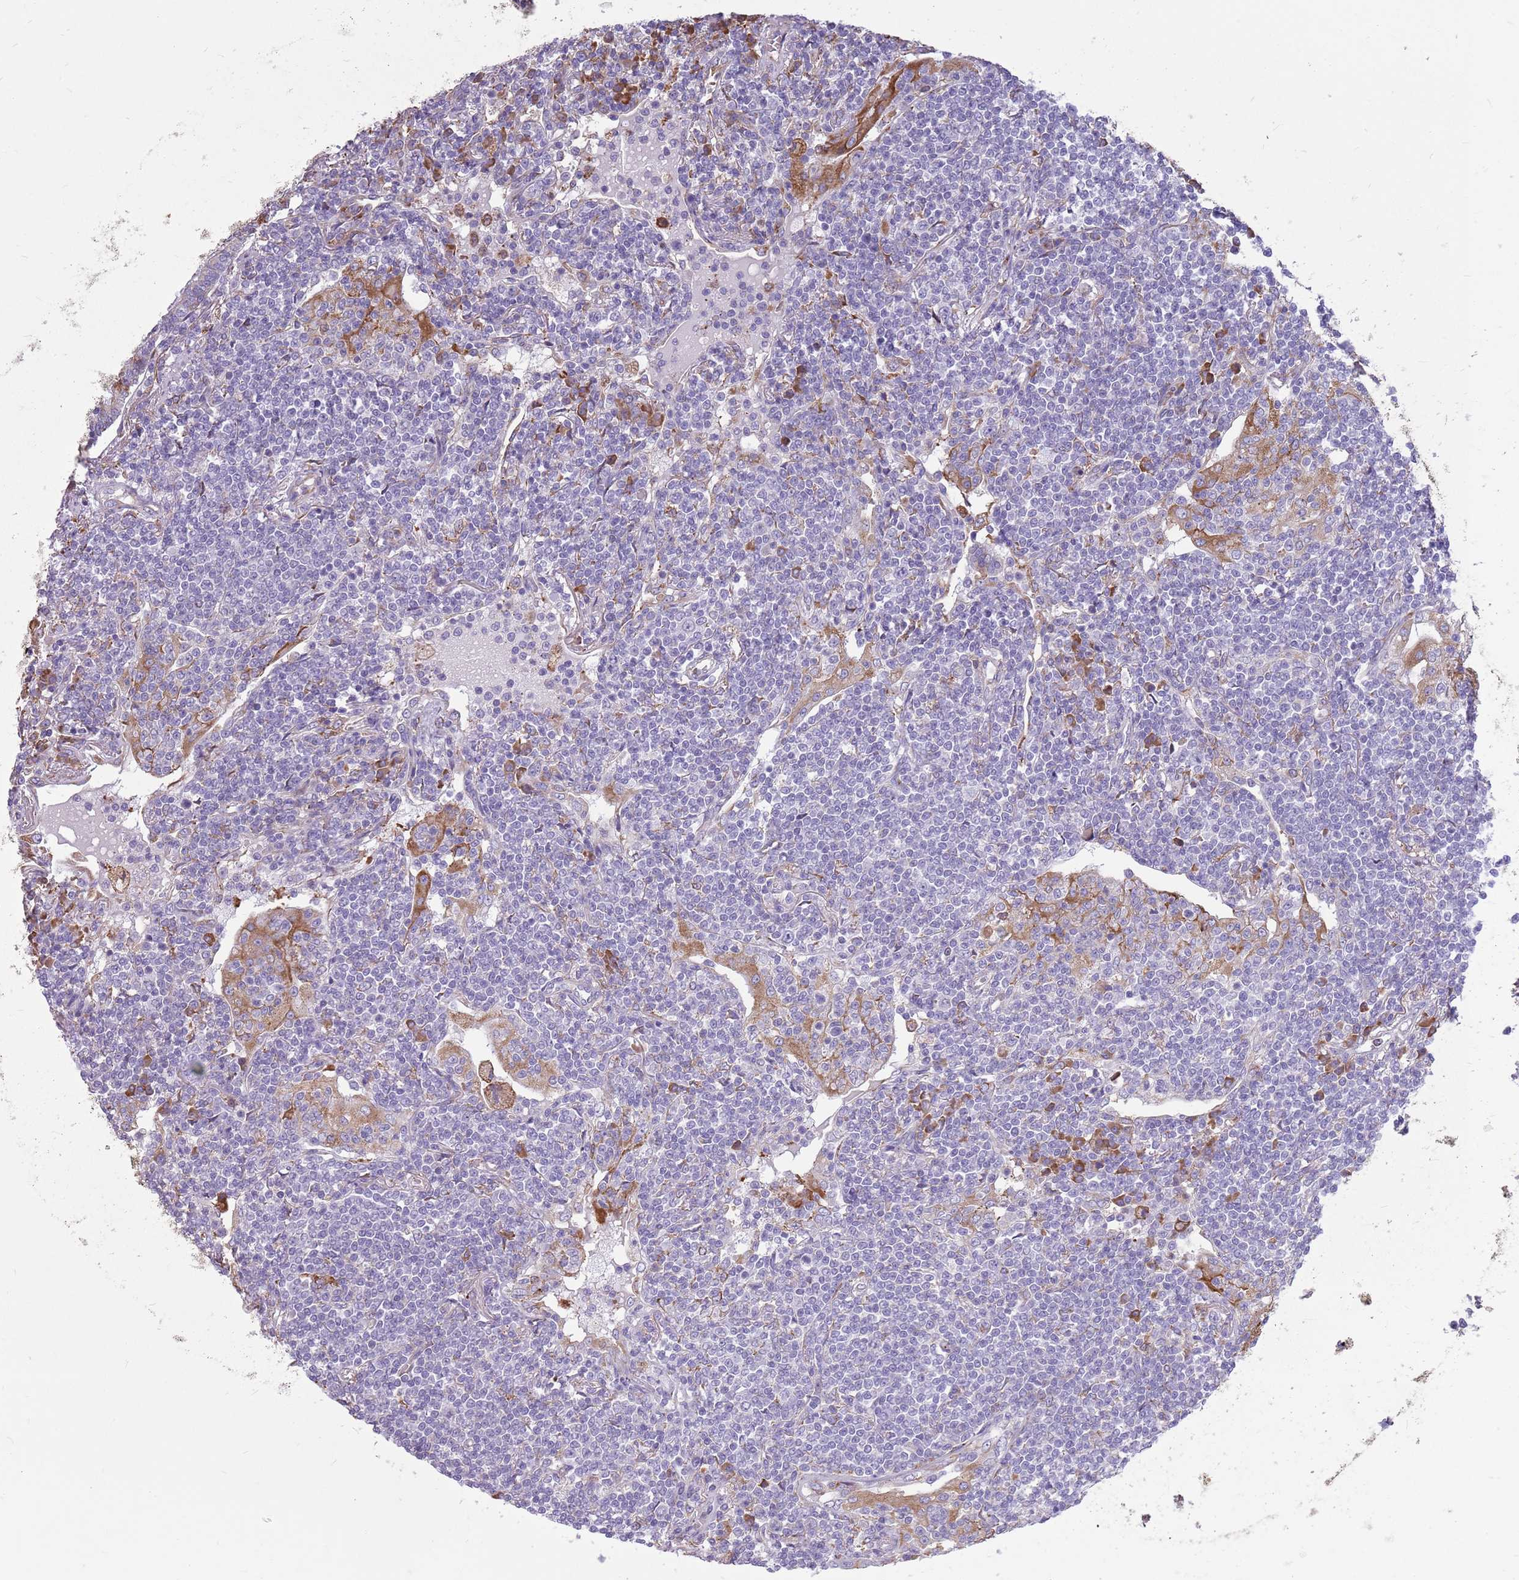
{"staining": {"intensity": "negative", "quantity": "none", "location": "none"}, "tissue": "lymphoma", "cell_type": "Tumor cells", "image_type": "cancer", "snomed": [{"axis": "morphology", "description": "Malignant lymphoma, non-Hodgkin's type, Low grade"}, {"axis": "topography", "description": "Lung"}], "caption": "DAB immunohistochemical staining of human malignant lymphoma, non-Hodgkin's type (low-grade) reveals no significant positivity in tumor cells.", "gene": "KCTD19", "patient": {"sex": "female", "age": 71}}